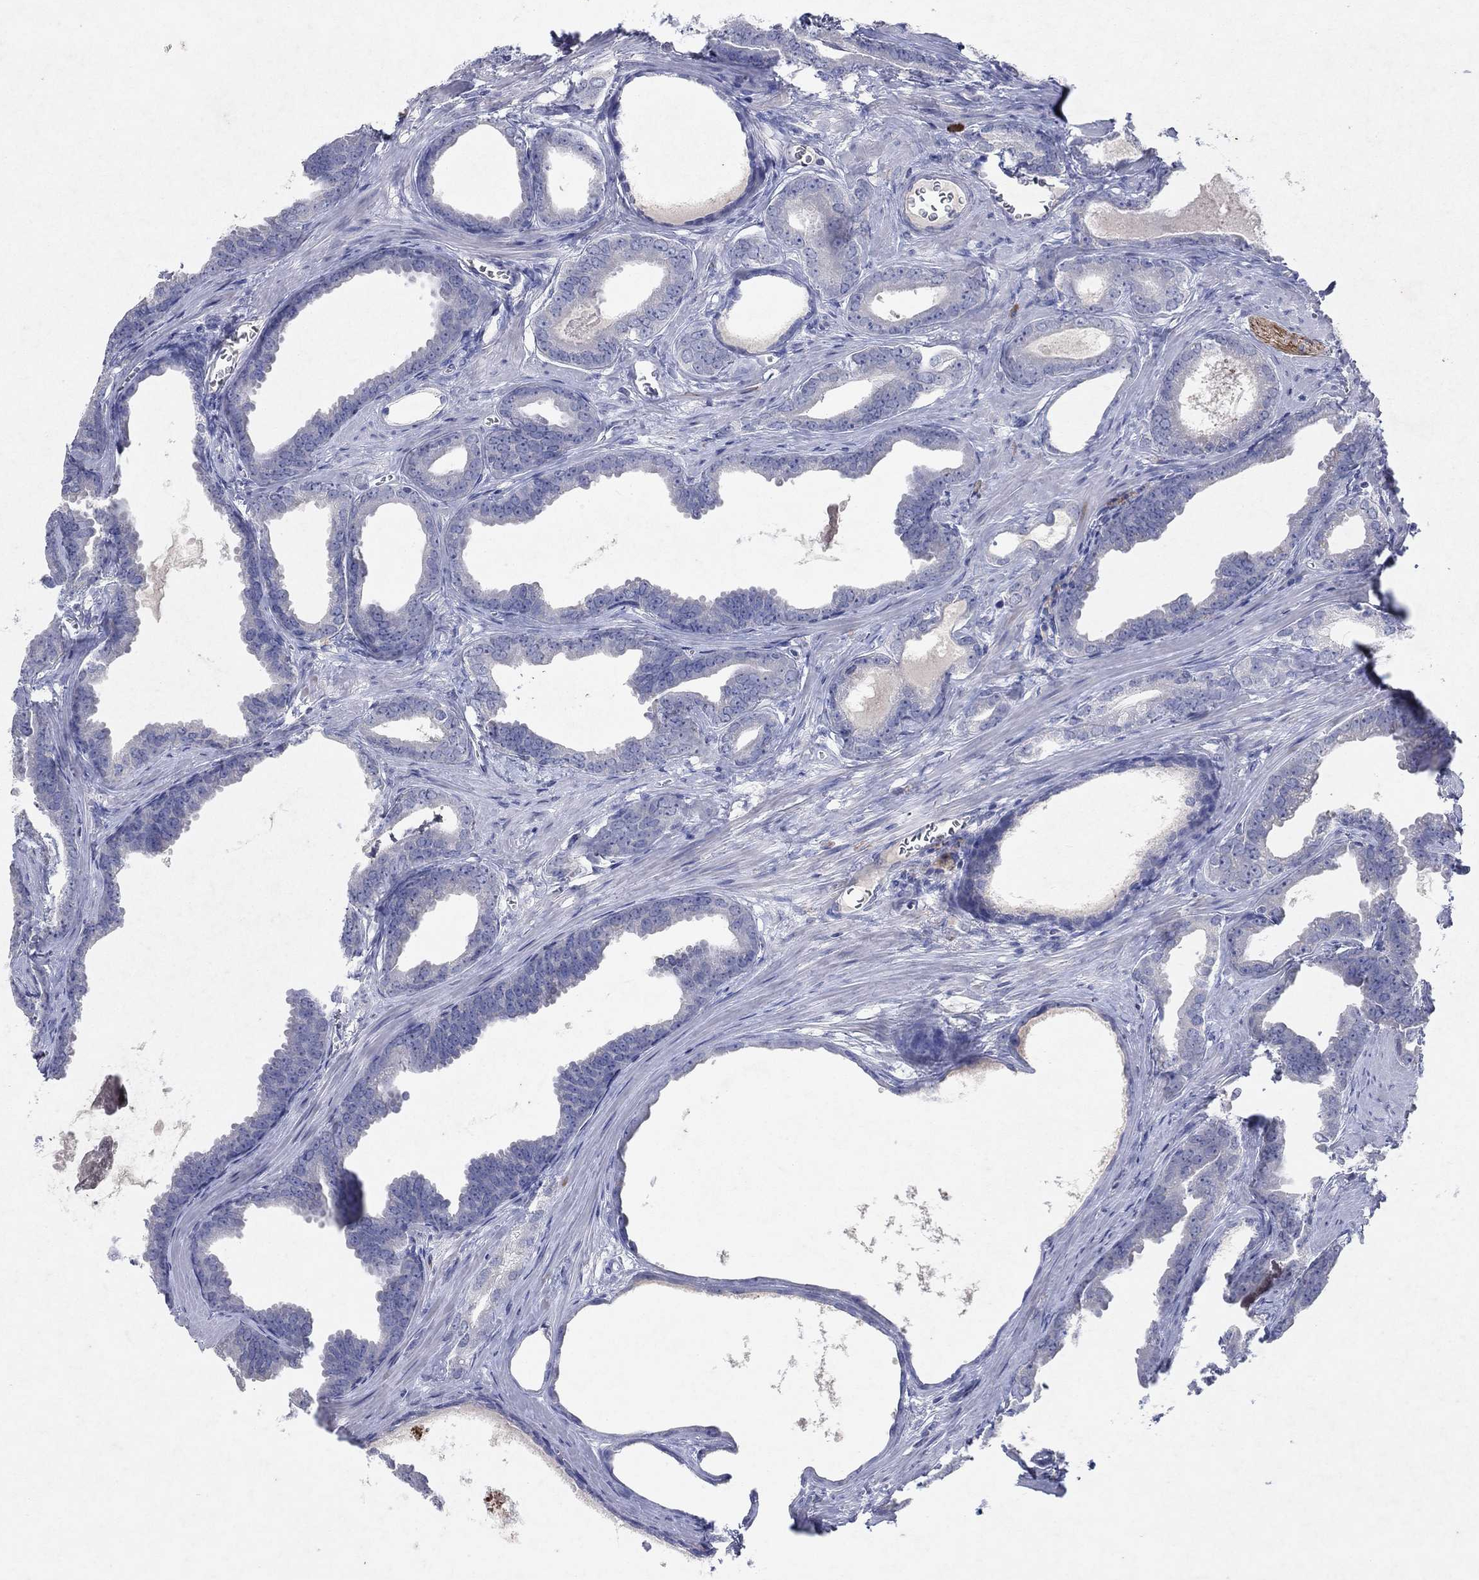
{"staining": {"intensity": "negative", "quantity": "none", "location": "none"}, "tissue": "prostate cancer", "cell_type": "Tumor cells", "image_type": "cancer", "snomed": [{"axis": "morphology", "description": "Adenocarcinoma, NOS"}, {"axis": "topography", "description": "Prostate"}], "caption": "Adenocarcinoma (prostate) was stained to show a protein in brown. There is no significant positivity in tumor cells.", "gene": "KRT40", "patient": {"sex": "male", "age": 66}}